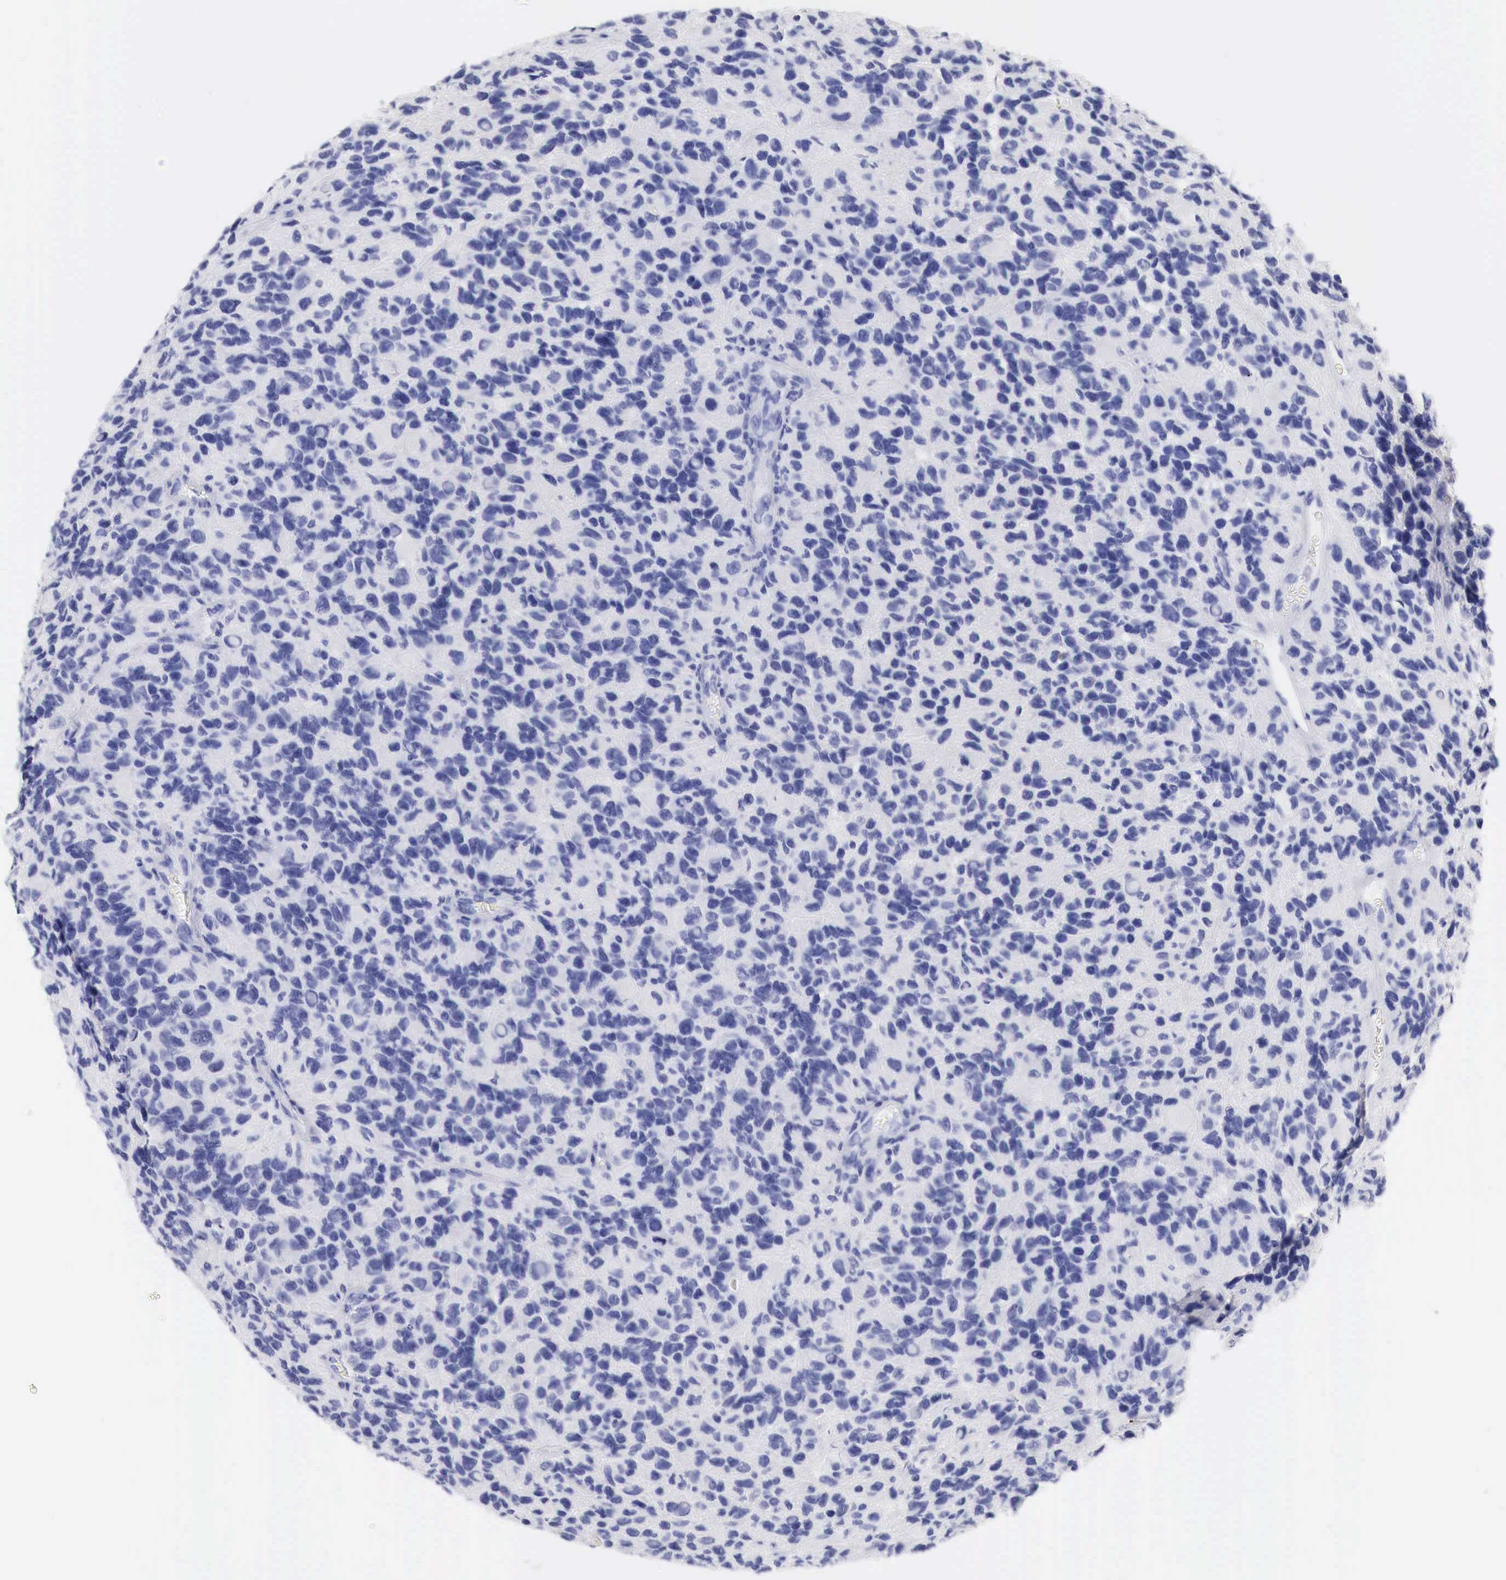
{"staining": {"intensity": "negative", "quantity": "none", "location": "none"}, "tissue": "glioma", "cell_type": "Tumor cells", "image_type": "cancer", "snomed": [{"axis": "morphology", "description": "Glioma, malignant, High grade"}, {"axis": "topography", "description": "Brain"}], "caption": "Tumor cells show no significant positivity in high-grade glioma (malignant). (DAB (3,3'-diaminobenzidine) immunohistochemistry (IHC) visualized using brightfield microscopy, high magnification).", "gene": "TYR", "patient": {"sex": "male", "age": 77}}